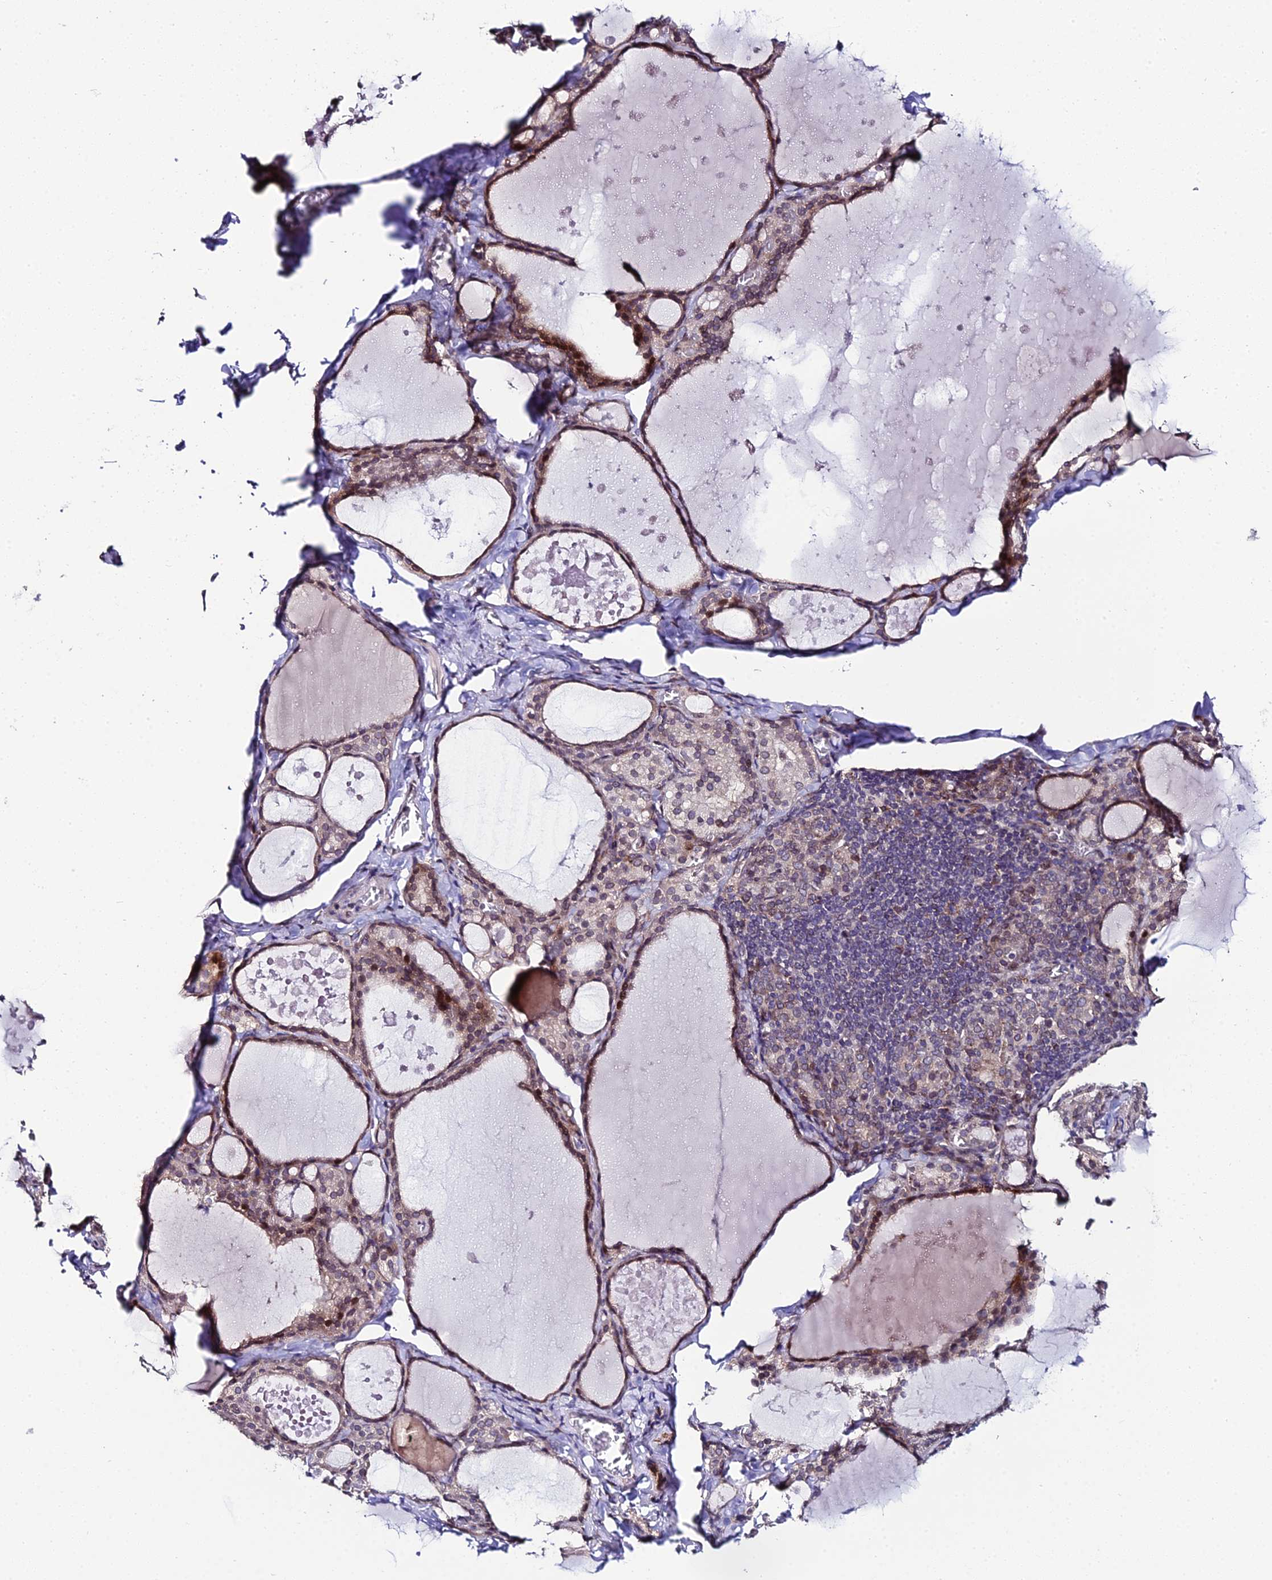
{"staining": {"intensity": "moderate", "quantity": "25%-75%", "location": "cytoplasmic/membranous,nuclear"}, "tissue": "thyroid gland", "cell_type": "Glandular cells", "image_type": "normal", "snomed": [{"axis": "morphology", "description": "Normal tissue, NOS"}, {"axis": "topography", "description": "Thyroid gland"}], "caption": "High-power microscopy captured an immunohistochemistry (IHC) image of benign thyroid gland, revealing moderate cytoplasmic/membranous,nuclear expression in approximately 25%-75% of glandular cells.", "gene": "DDX19A", "patient": {"sex": "male", "age": 56}}